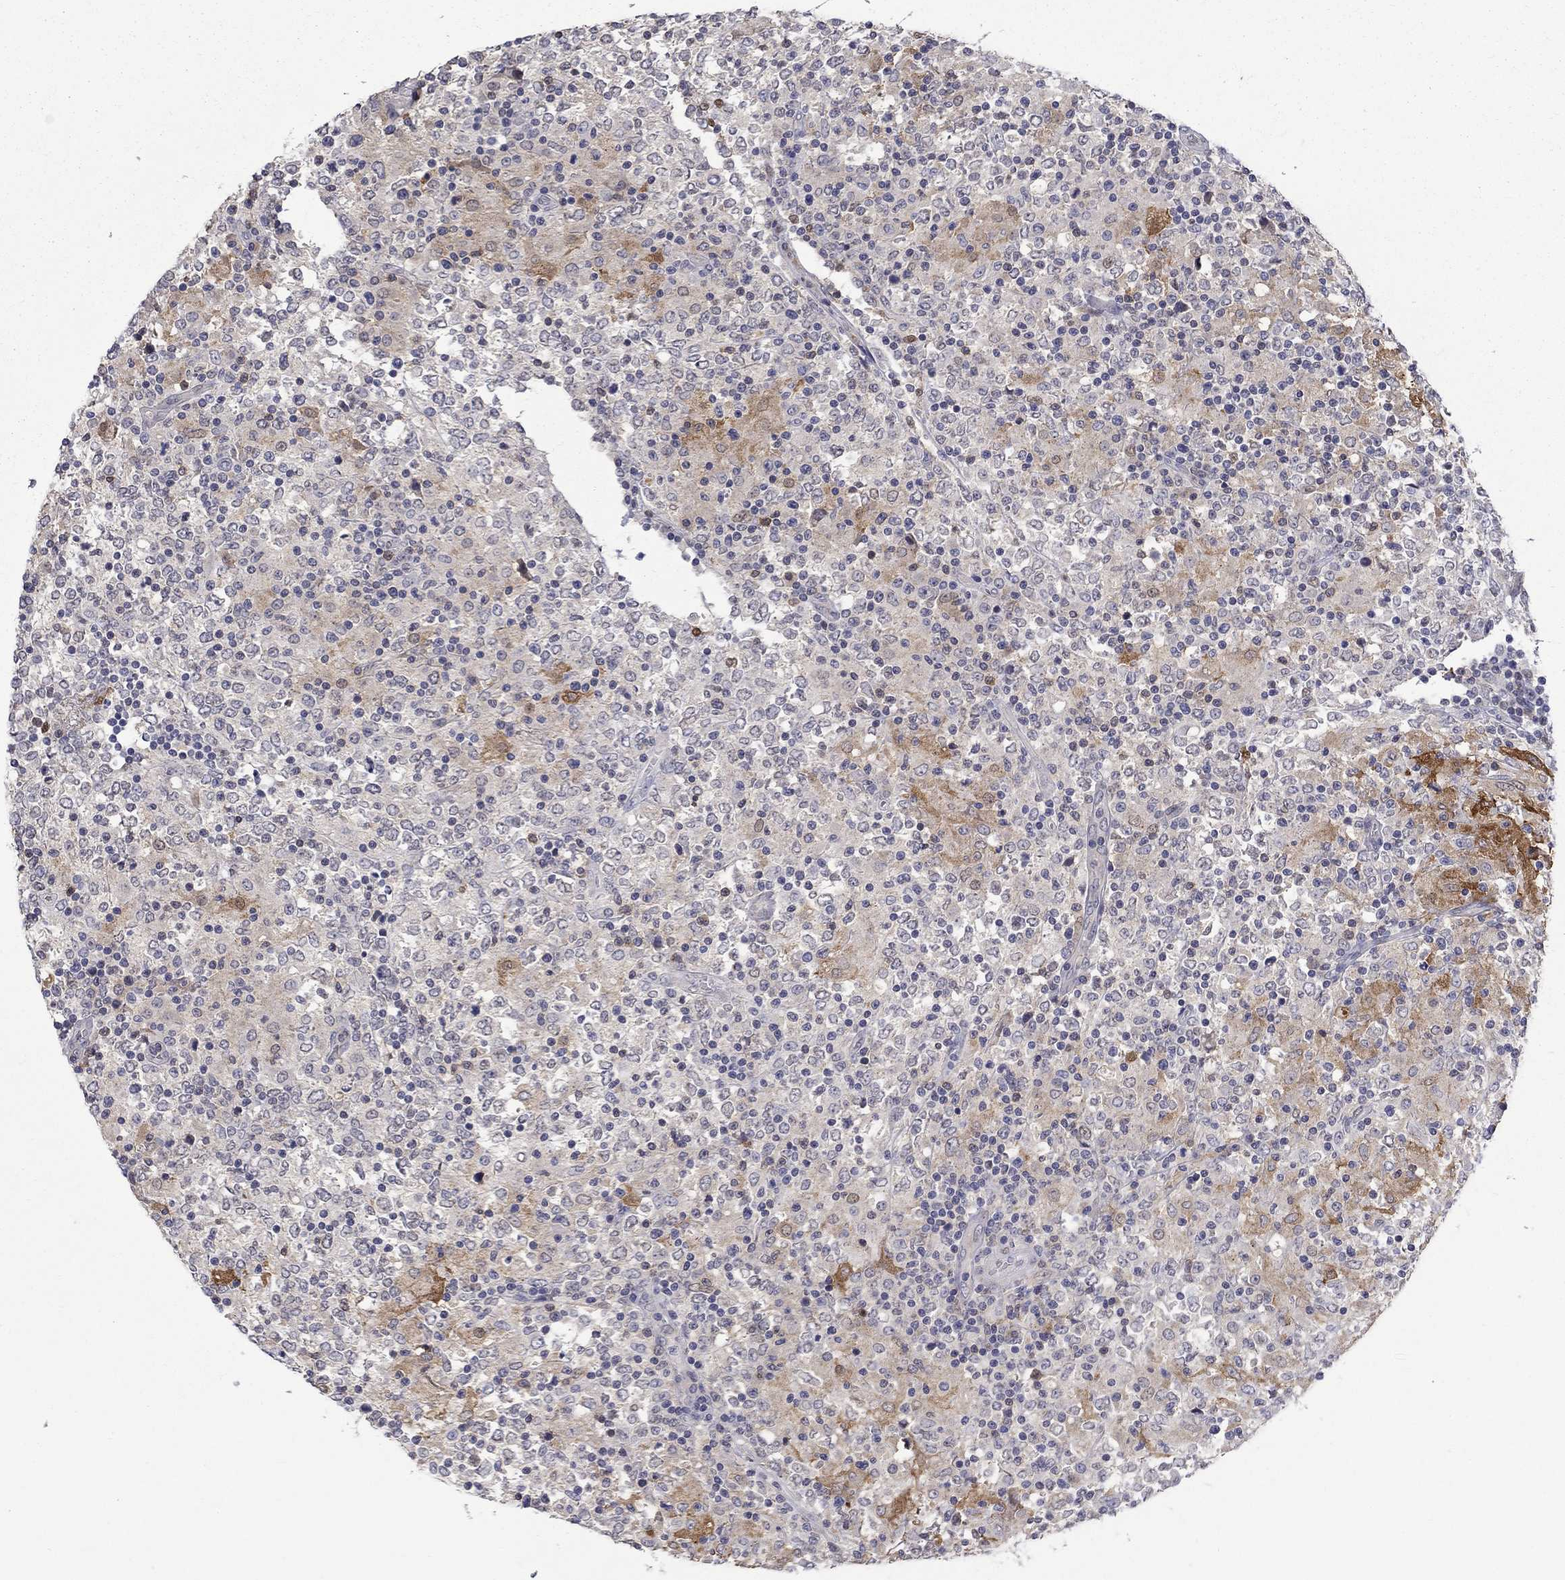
{"staining": {"intensity": "strong", "quantity": "<25%", "location": "cytoplasmic/membranous"}, "tissue": "lymphoma", "cell_type": "Tumor cells", "image_type": "cancer", "snomed": [{"axis": "morphology", "description": "Malignant lymphoma, non-Hodgkin's type, High grade"}, {"axis": "topography", "description": "Lymph node"}], "caption": "Protein expression analysis of human malignant lymphoma, non-Hodgkin's type (high-grade) reveals strong cytoplasmic/membranous expression in about <25% of tumor cells.", "gene": "PCBP3", "patient": {"sex": "female", "age": 84}}